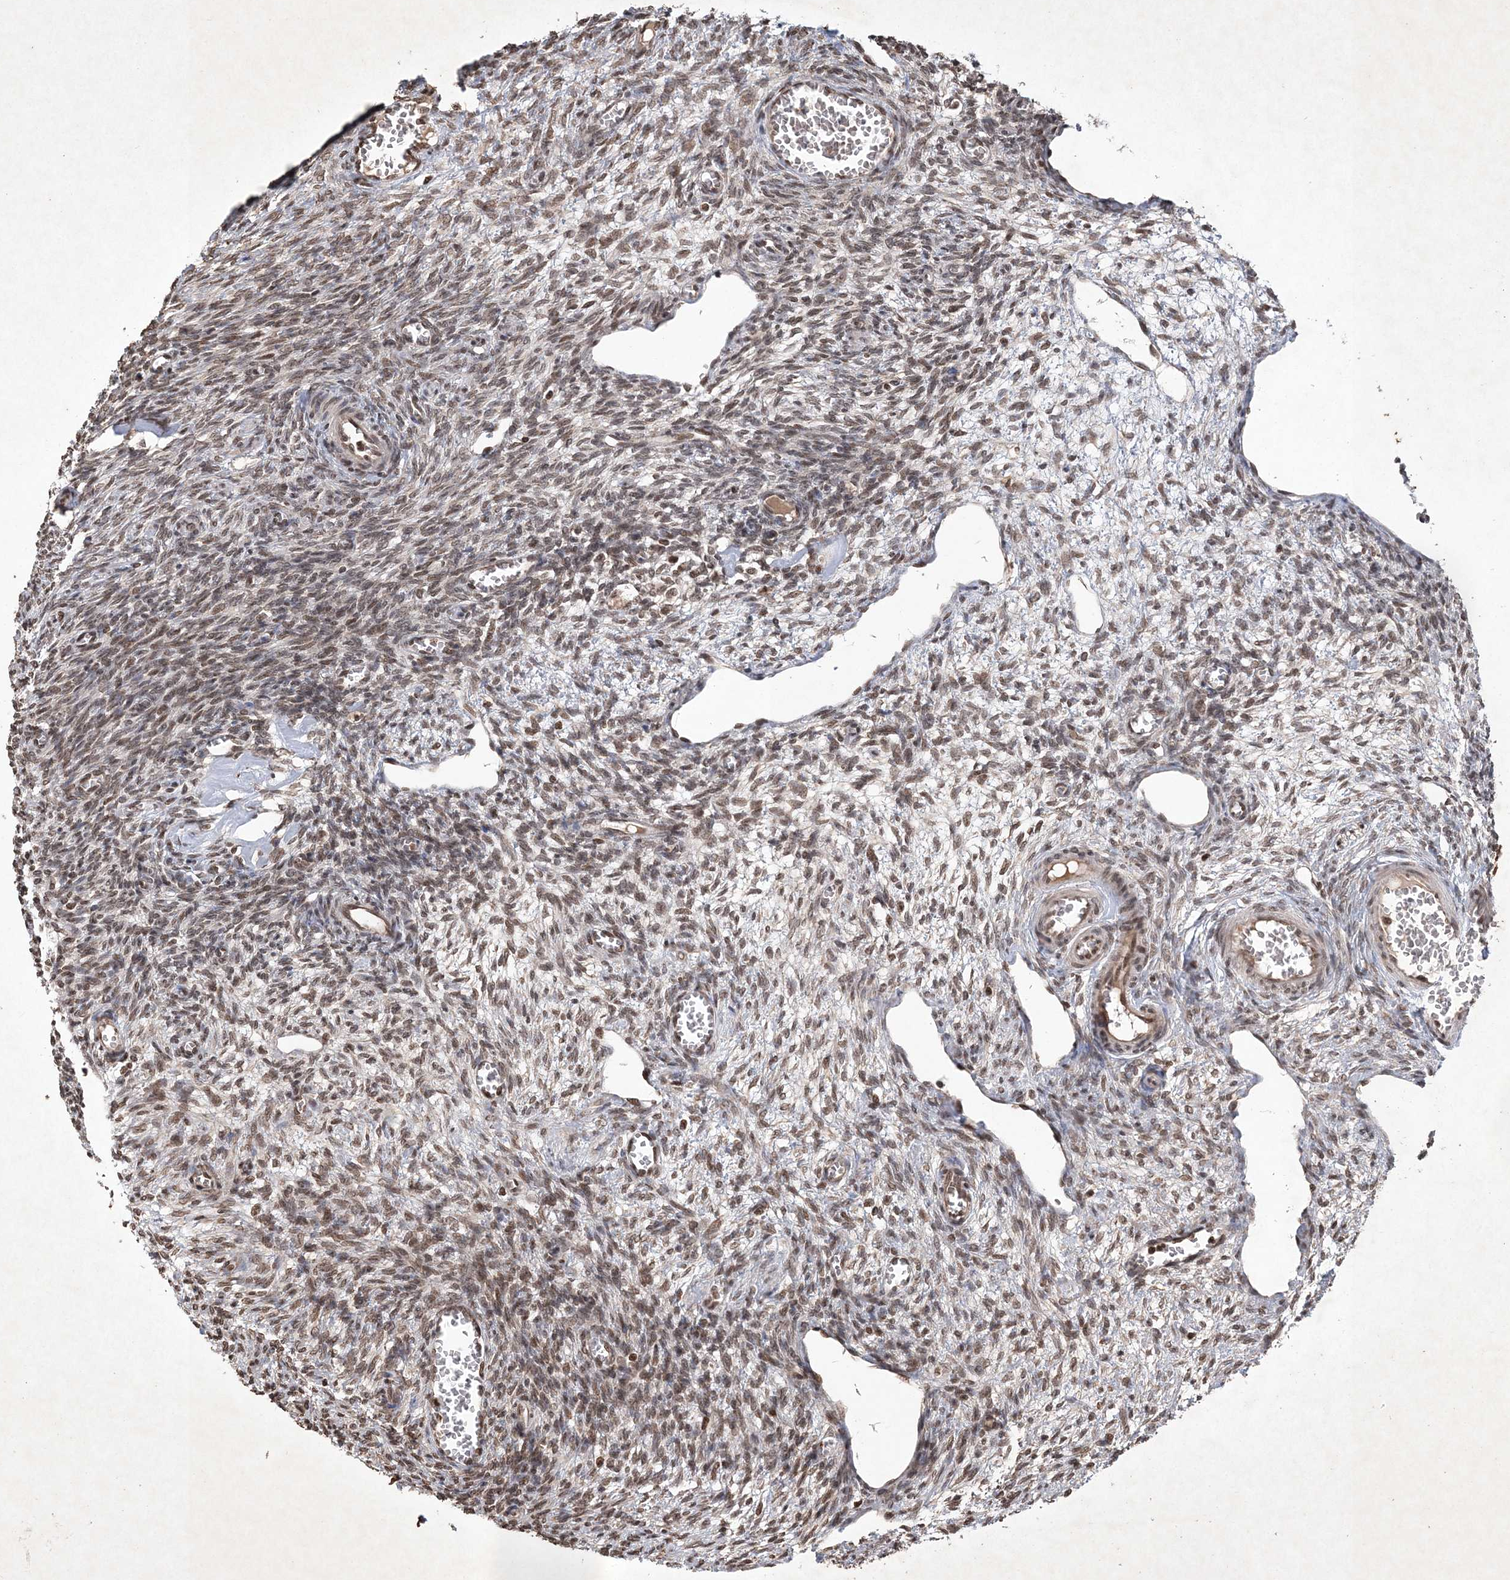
{"staining": {"intensity": "moderate", "quantity": ">75%", "location": "nuclear"}, "tissue": "ovary", "cell_type": "Follicle cells", "image_type": "normal", "snomed": [{"axis": "morphology", "description": "Normal tissue, NOS"}, {"axis": "topography", "description": "Ovary"}], "caption": "Immunohistochemistry photomicrograph of benign ovary: human ovary stained using immunohistochemistry displays medium levels of moderate protein expression localized specifically in the nuclear of follicle cells, appearing as a nuclear brown color.", "gene": "NEDD9", "patient": {"sex": "female", "age": 27}}